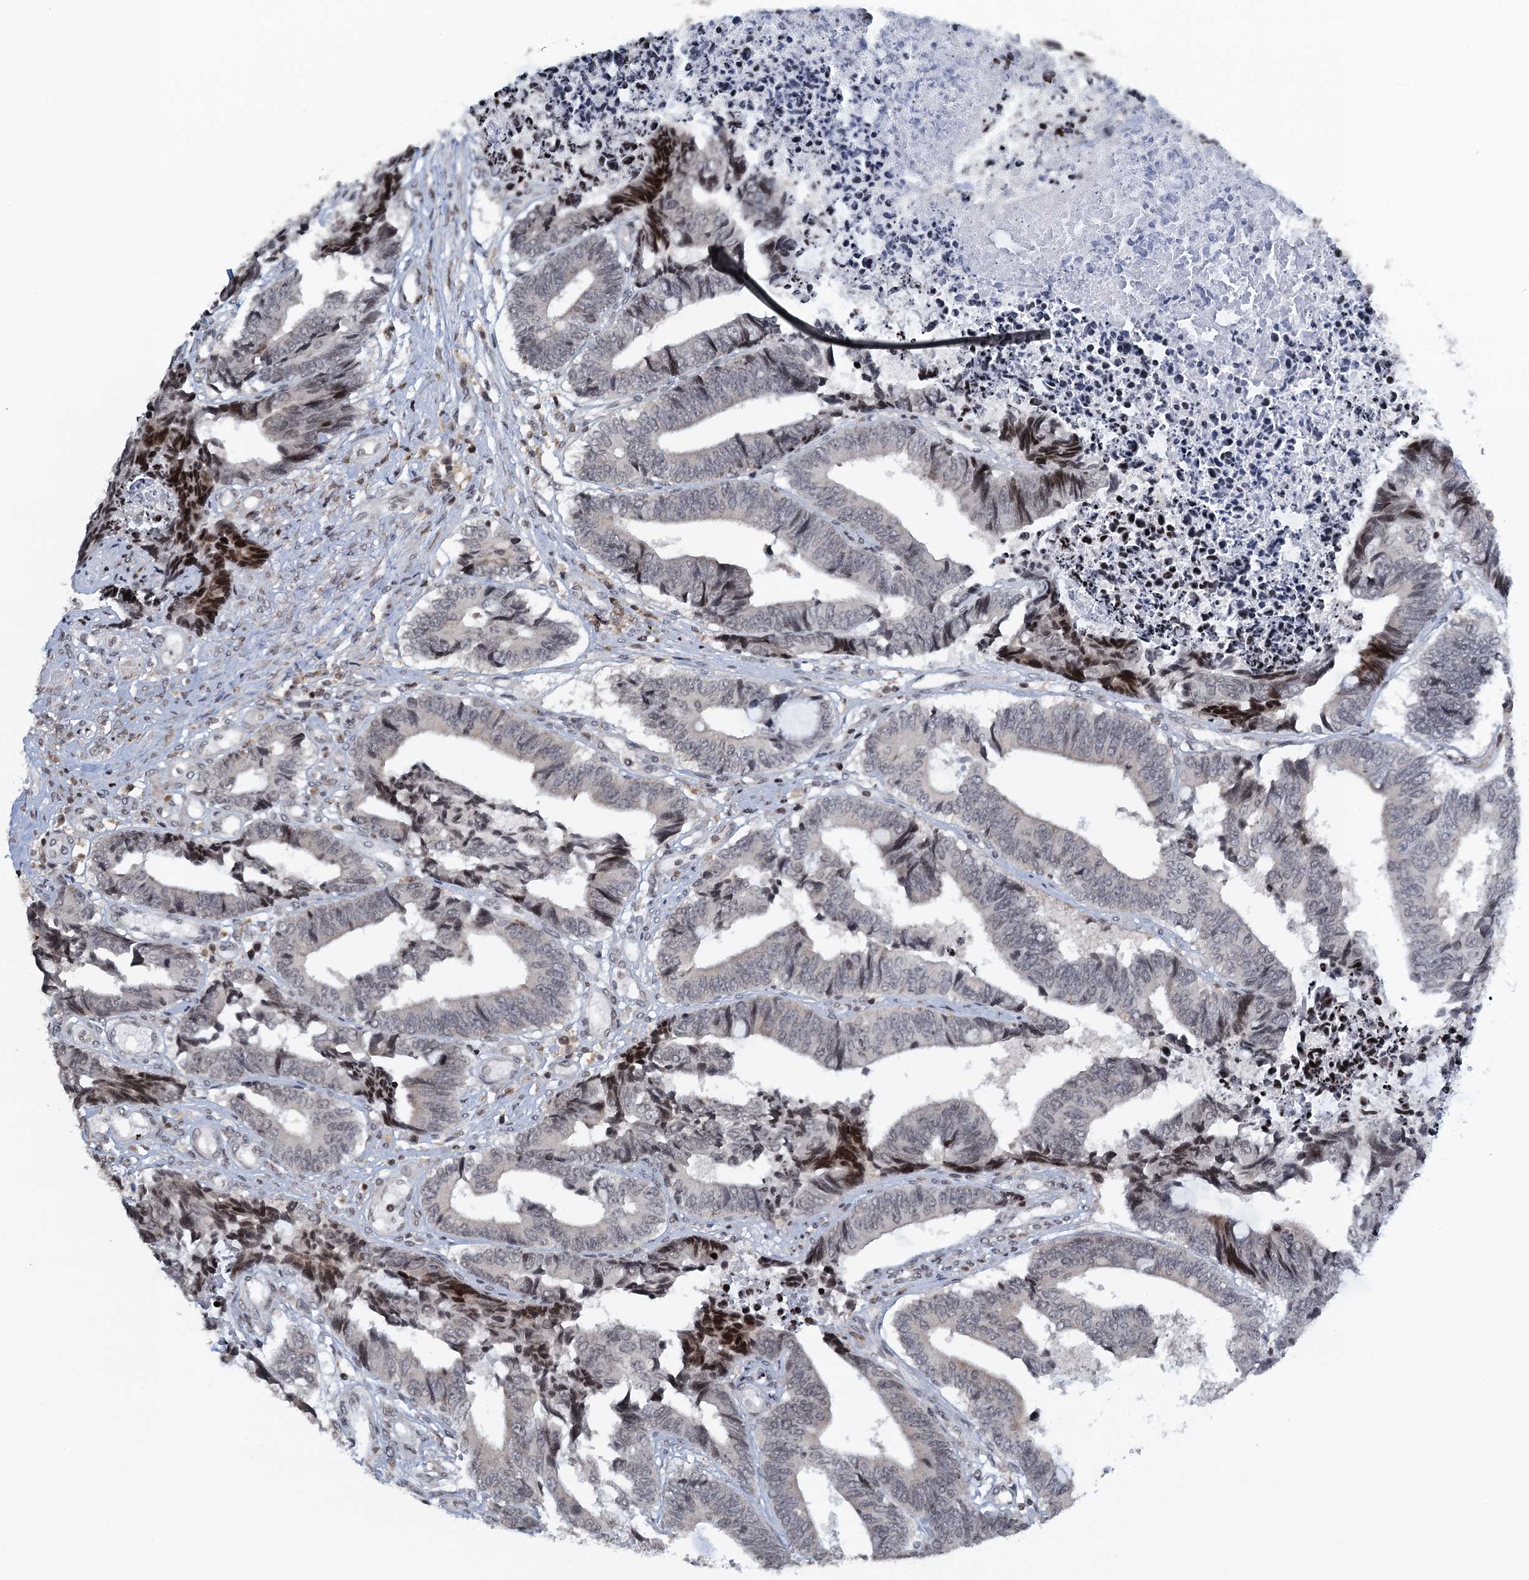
{"staining": {"intensity": "moderate", "quantity": "<25%", "location": "nuclear"}, "tissue": "colorectal cancer", "cell_type": "Tumor cells", "image_type": "cancer", "snomed": [{"axis": "morphology", "description": "Adenocarcinoma, NOS"}, {"axis": "topography", "description": "Rectum"}], "caption": "Adenocarcinoma (colorectal) stained with a protein marker shows moderate staining in tumor cells.", "gene": "FYB1", "patient": {"sex": "male", "age": 84}}